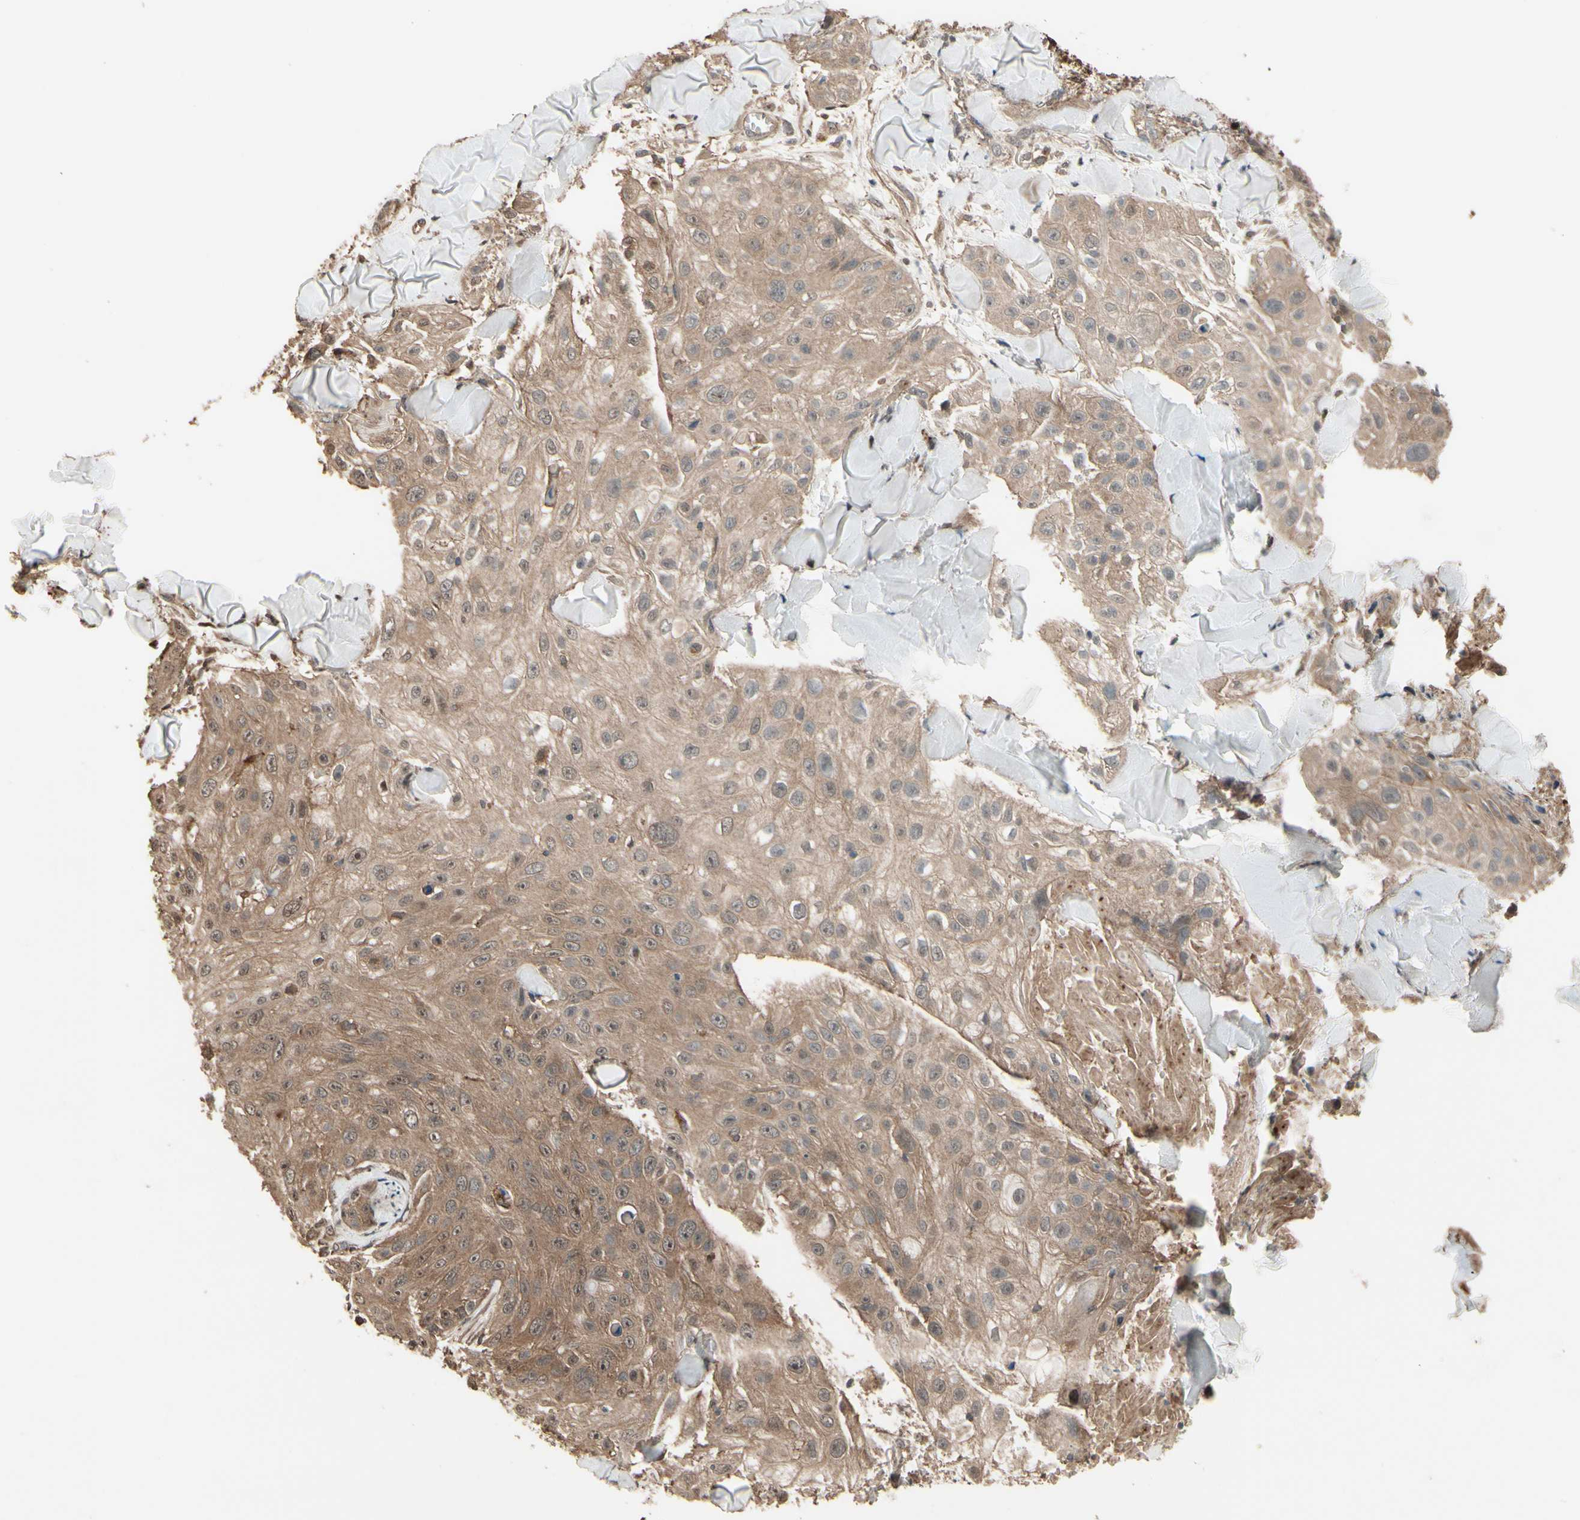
{"staining": {"intensity": "weak", "quantity": "25%-75%", "location": "cytoplasmic/membranous"}, "tissue": "skin cancer", "cell_type": "Tumor cells", "image_type": "cancer", "snomed": [{"axis": "morphology", "description": "Squamous cell carcinoma, NOS"}, {"axis": "topography", "description": "Skin"}], "caption": "A brown stain highlights weak cytoplasmic/membranous positivity of a protein in human skin cancer (squamous cell carcinoma) tumor cells. (Brightfield microscopy of DAB IHC at high magnification).", "gene": "CSF1R", "patient": {"sex": "male", "age": 86}}